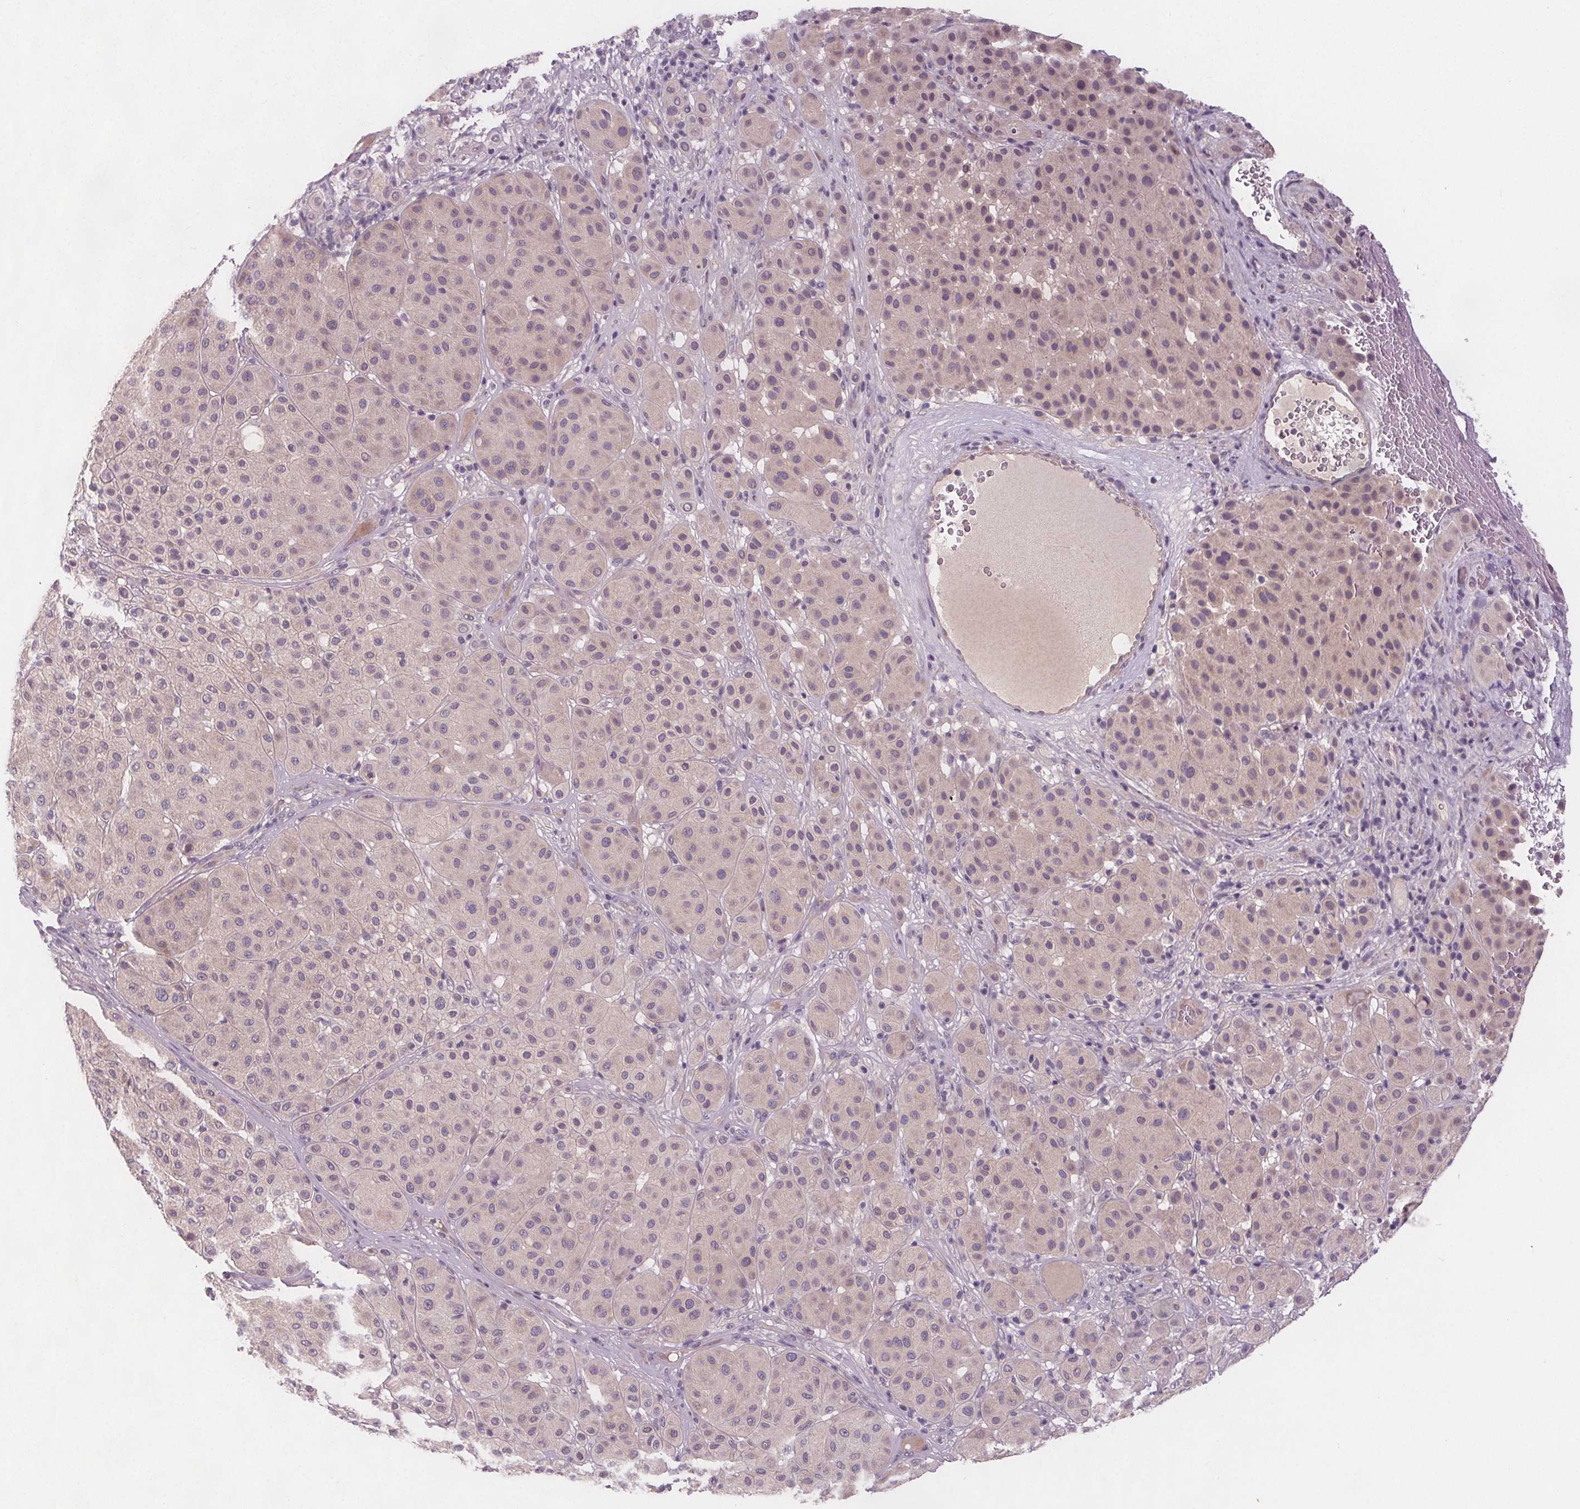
{"staining": {"intensity": "weak", "quantity": "<25%", "location": "cytoplasmic/membranous"}, "tissue": "melanoma", "cell_type": "Tumor cells", "image_type": "cancer", "snomed": [{"axis": "morphology", "description": "Malignant melanoma, Metastatic site"}, {"axis": "topography", "description": "Smooth muscle"}], "caption": "A high-resolution histopathology image shows IHC staining of malignant melanoma (metastatic site), which shows no significant staining in tumor cells.", "gene": "VNN1", "patient": {"sex": "male", "age": 41}}